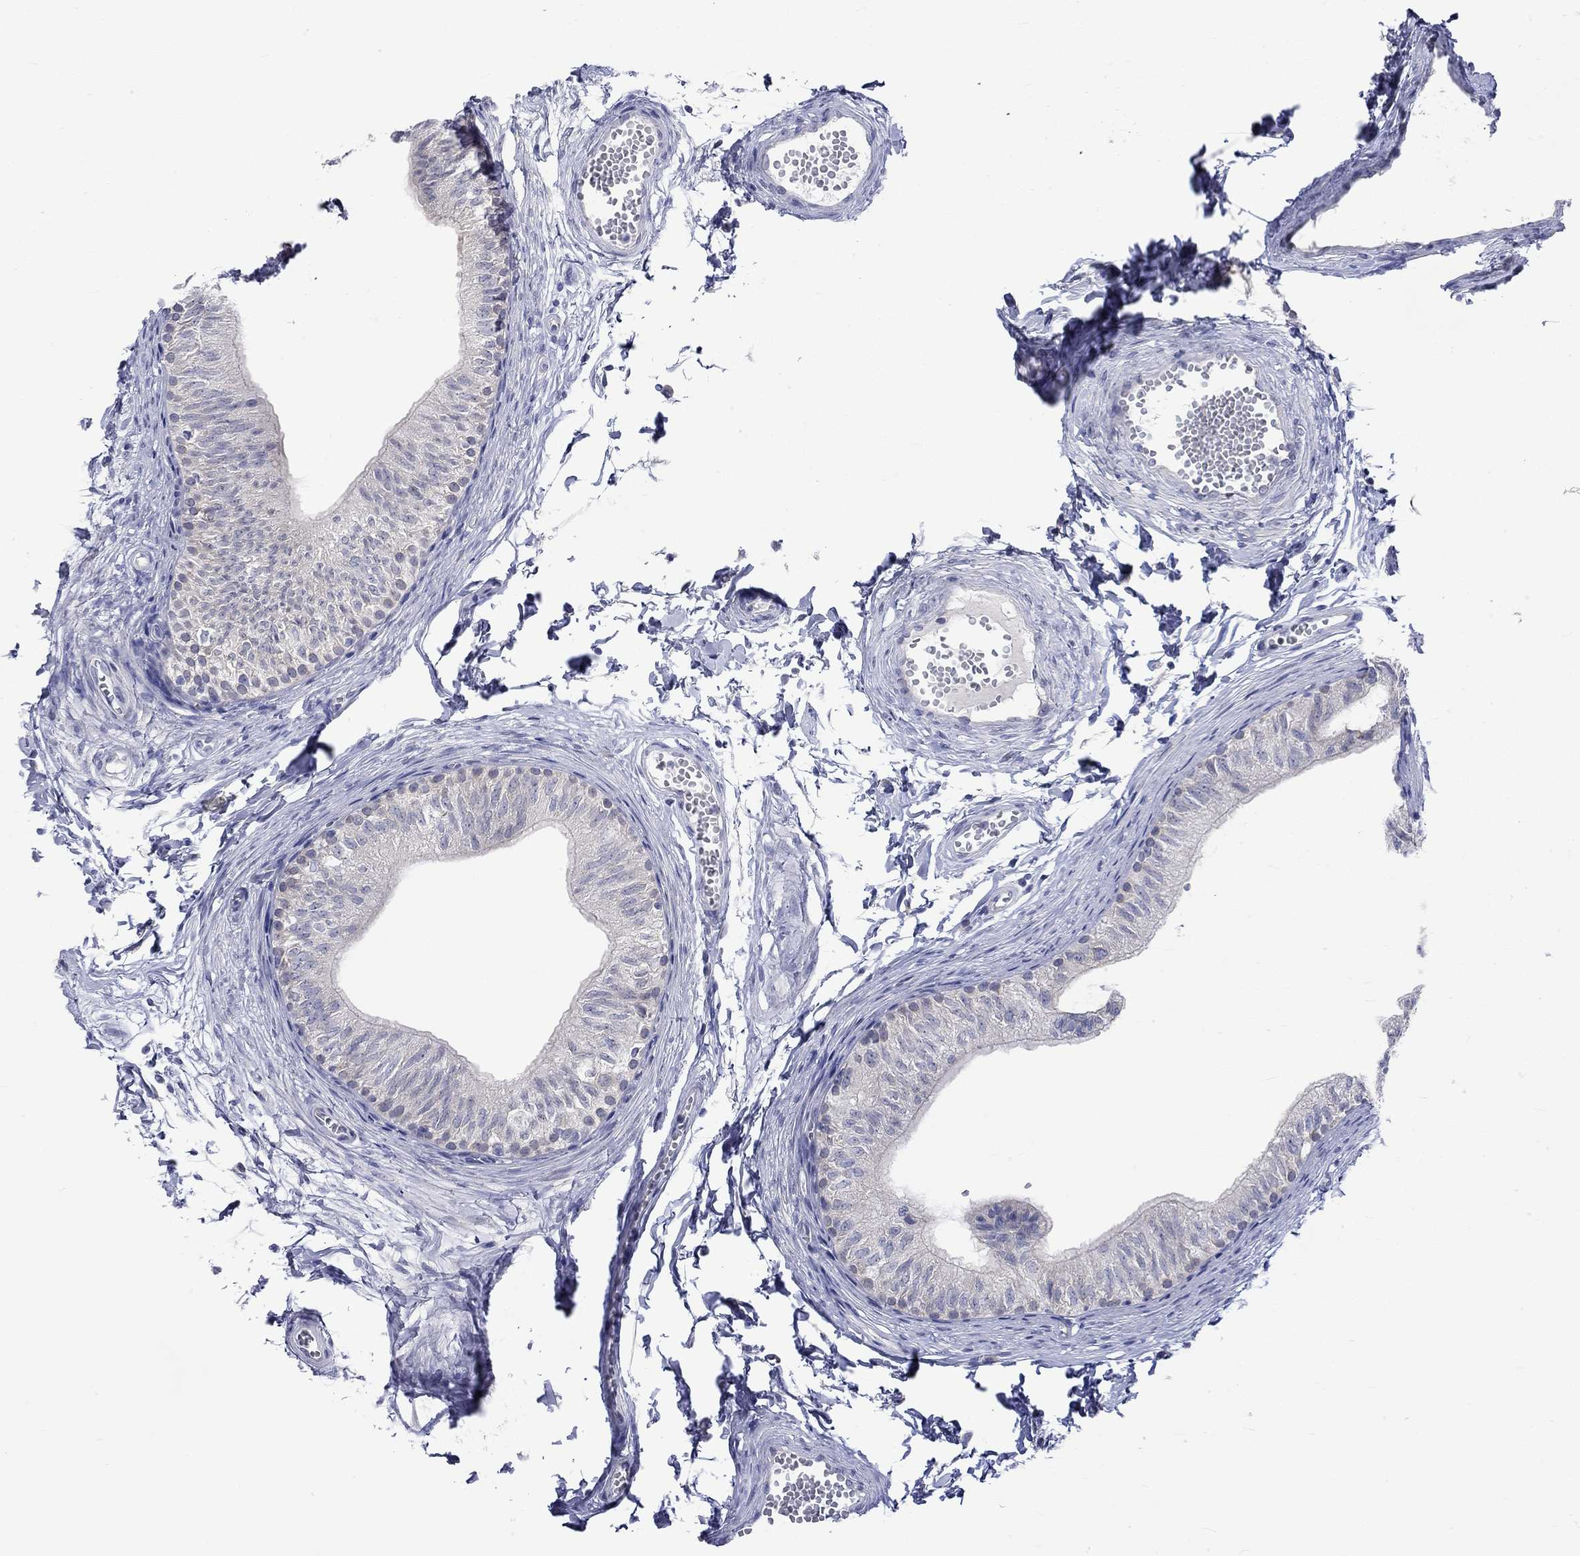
{"staining": {"intensity": "negative", "quantity": "none", "location": "none"}, "tissue": "epididymis", "cell_type": "Glandular cells", "image_type": "normal", "snomed": [{"axis": "morphology", "description": "Normal tissue, NOS"}, {"axis": "topography", "description": "Epididymis"}], "caption": "This is an IHC photomicrograph of normal human epididymis. There is no positivity in glandular cells.", "gene": "CERS1", "patient": {"sex": "male", "age": 22}}